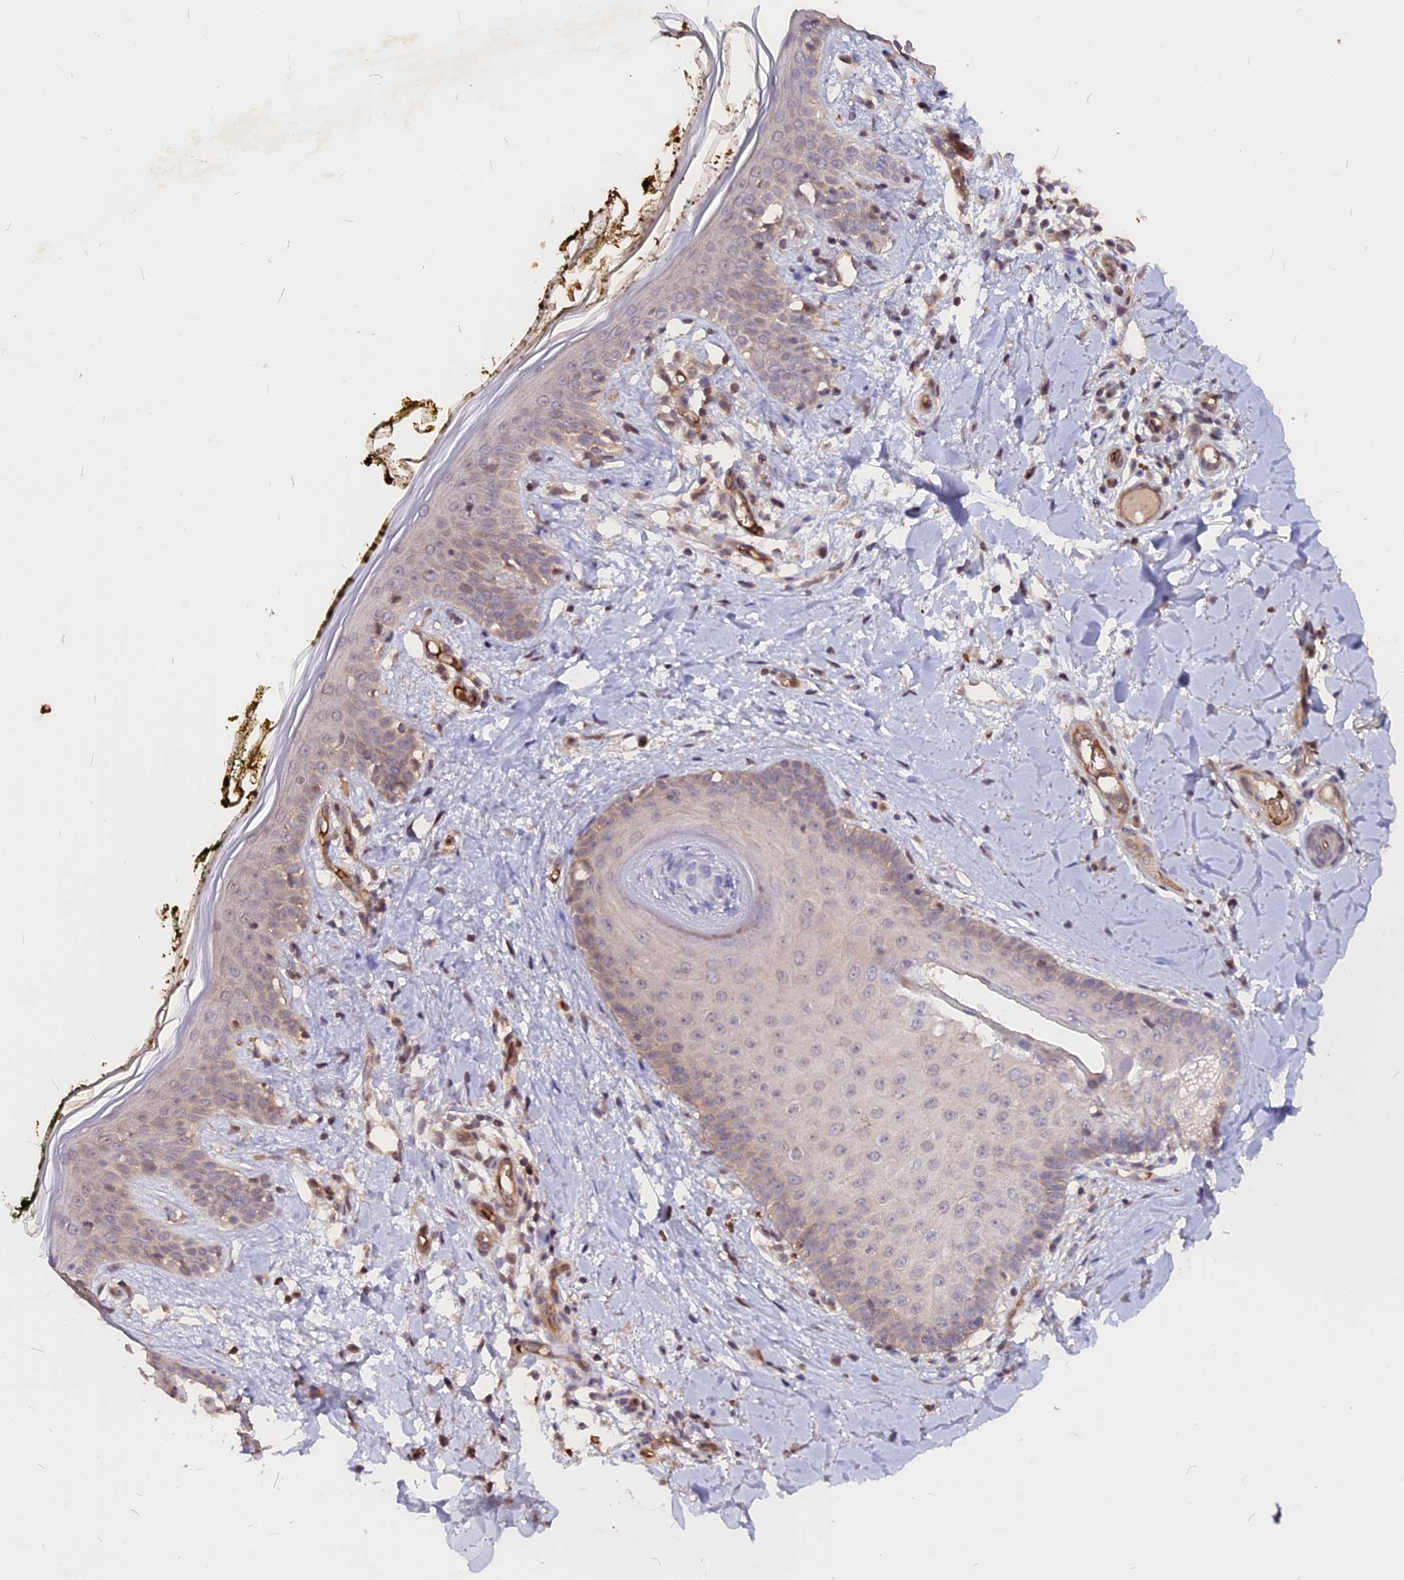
{"staining": {"intensity": "moderate", "quantity": ">75%", "location": "cytoplasmic/membranous"}, "tissue": "skin", "cell_type": "Fibroblasts", "image_type": "normal", "snomed": [{"axis": "morphology", "description": "Normal tissue, NOS"}, {"axis": "topography", "description": "Skin"}], "caption": "Immunohistochemistry (IHC) (DAB) staining of unremarkable human skin exhibits moderate cytoplasmic/membranous protein expression in approximately >75% of fibroblasts.", "gene": "ZC3H10", "patient": {"sex": "female", "age": 34}}